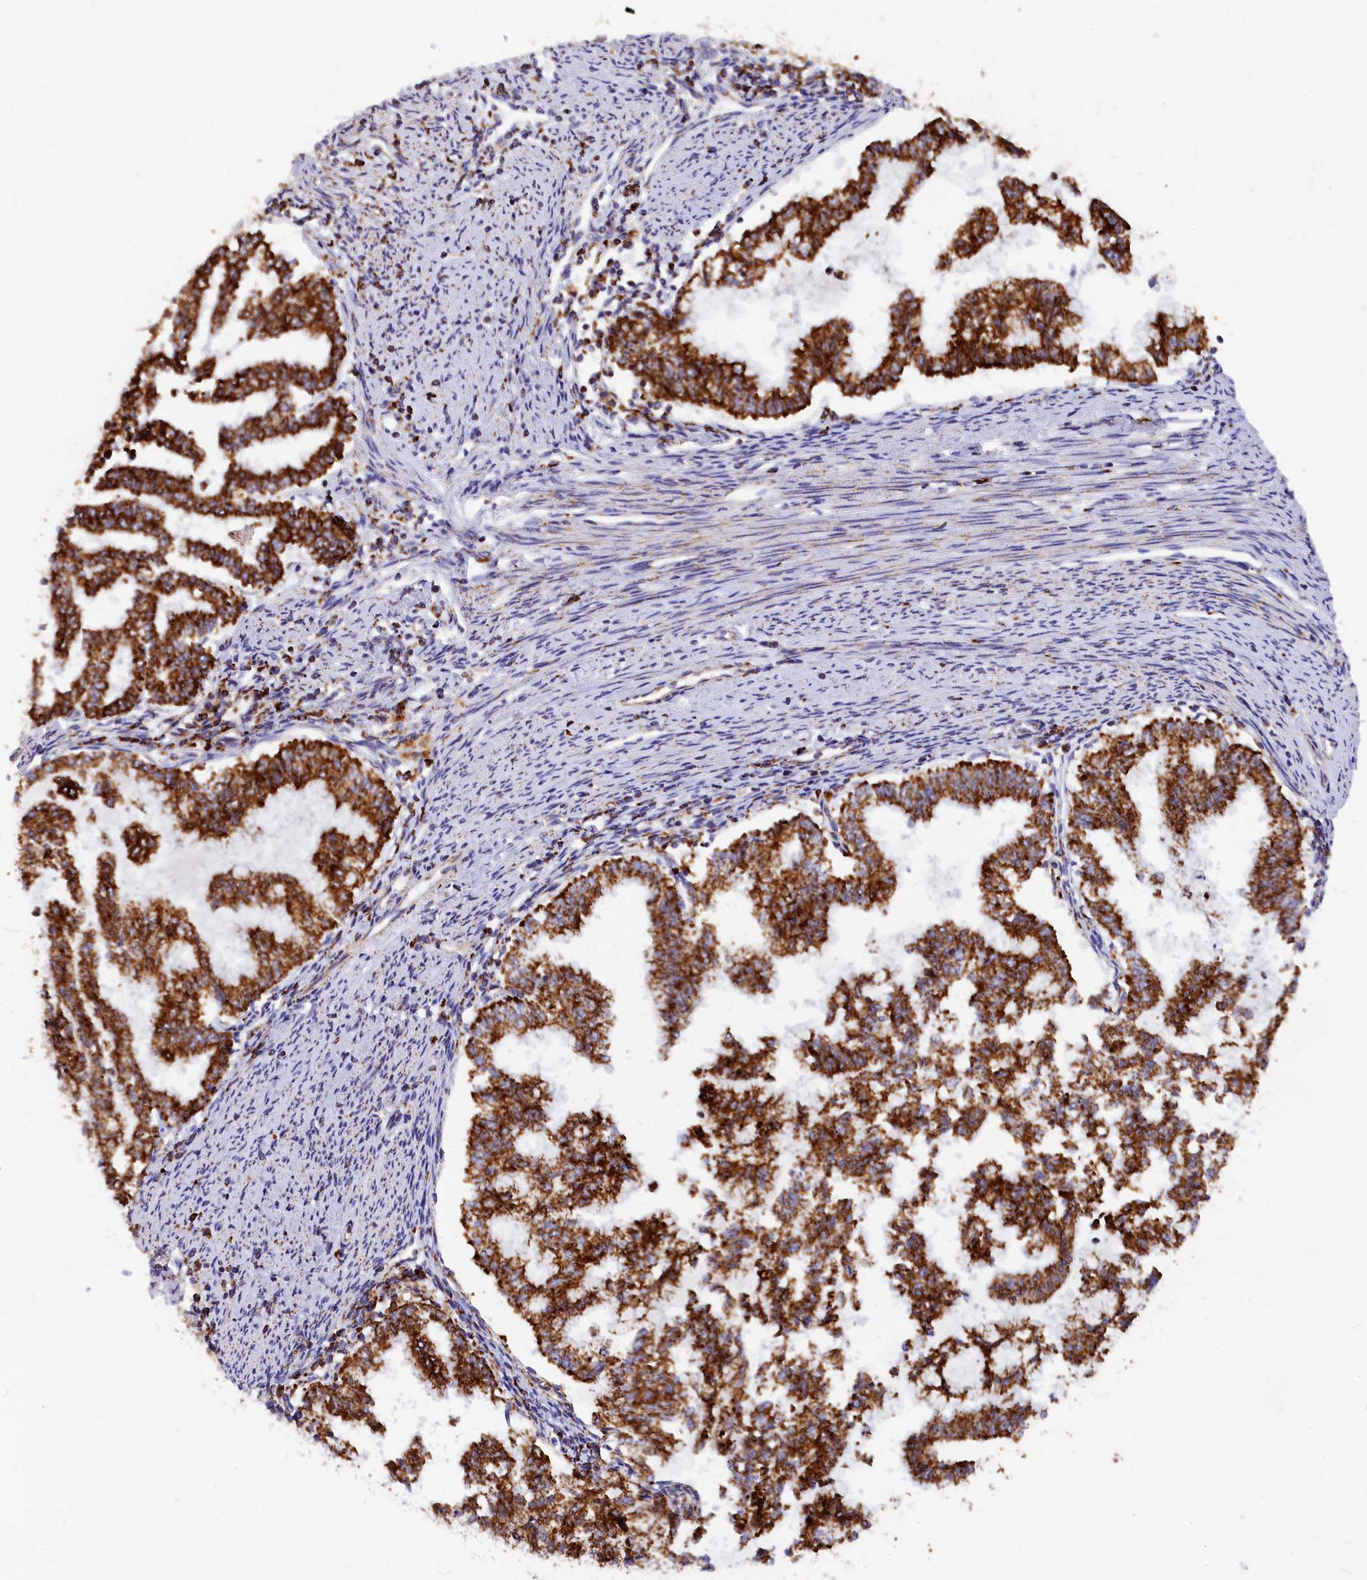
{"staining": {"intensity": "strong", "quantity": ">75%", "location": "cytoplasmic/membranous"}, "tissue": "endometrial cancer", "cell_type": "Tumor cells", "image_type": "cancer", "snomed": [{"axis": "morphology", "description": "Adenocarcinoma, NOS"}, {"axis": "topography", "description": "Endometrium"}], "caption": "Brown immunohistochemical staining in adenocarcinoma (endometrial) exhibits strong cytoplasmic/membranous positivity in approximately >75% of tumor cells.", "gene": "VDAC2", "patient": {"sex": "female", "age": 79}}